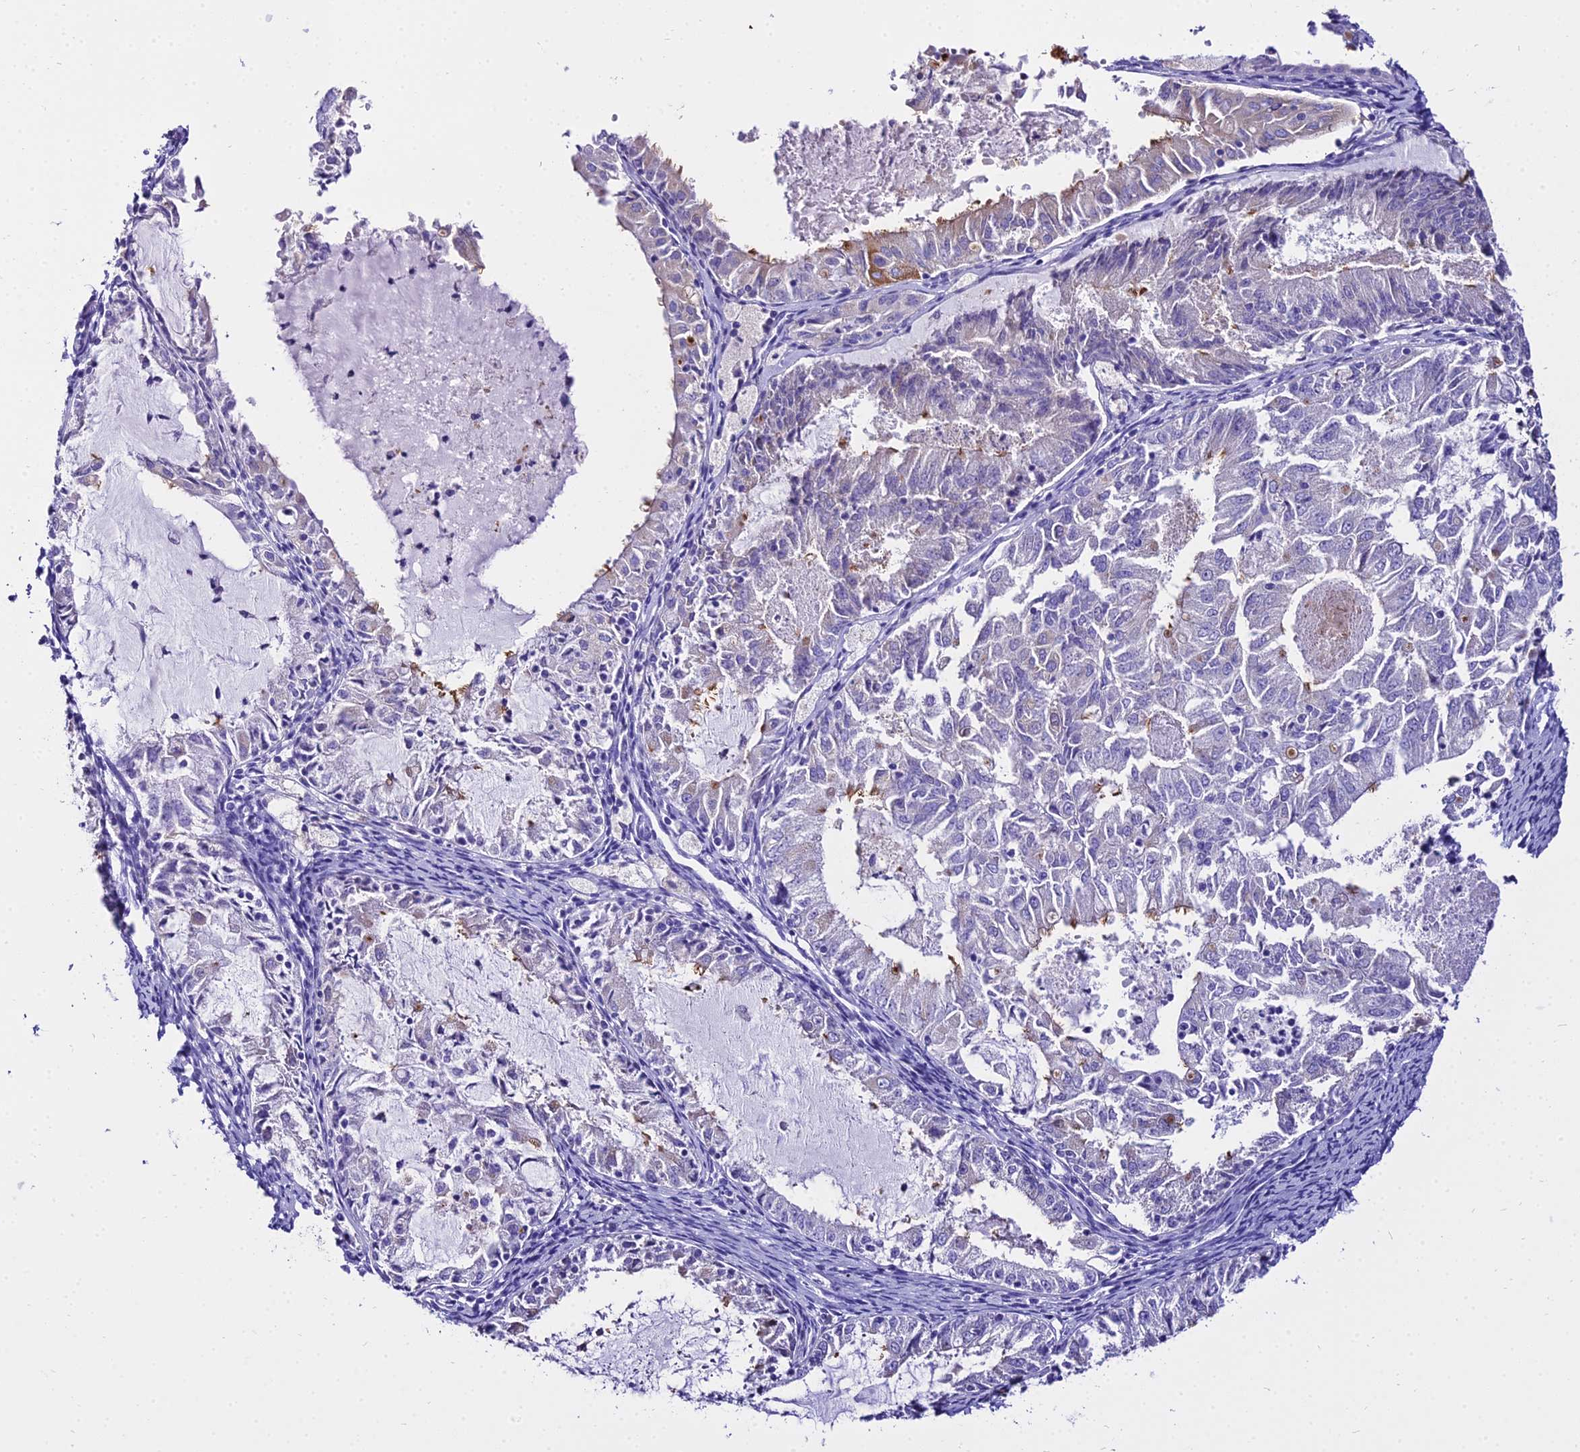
{"staining": {"intensity": "moderate", "quantity": "<25%", "location": "cytoplasmic/membranous"}, "tissue": "endometrial cancer", "cell_type": "Tumor cells", "image_type": "cancer", "snomed": [{"axis": "morphology", "description": "Adenocarcinoma, NOS"}, {"axis": "topography", "description": "Endometrium"}], "caption": "Endometrial cancer (adenocarcinoma) was stained to show a protein in brown. There is low levels of moderate cytoplasmic/membranous staining in approximately <25% of tumor cells.", "gene": "TUBA3D", "patient": {"sex": "female", "age": 57}}